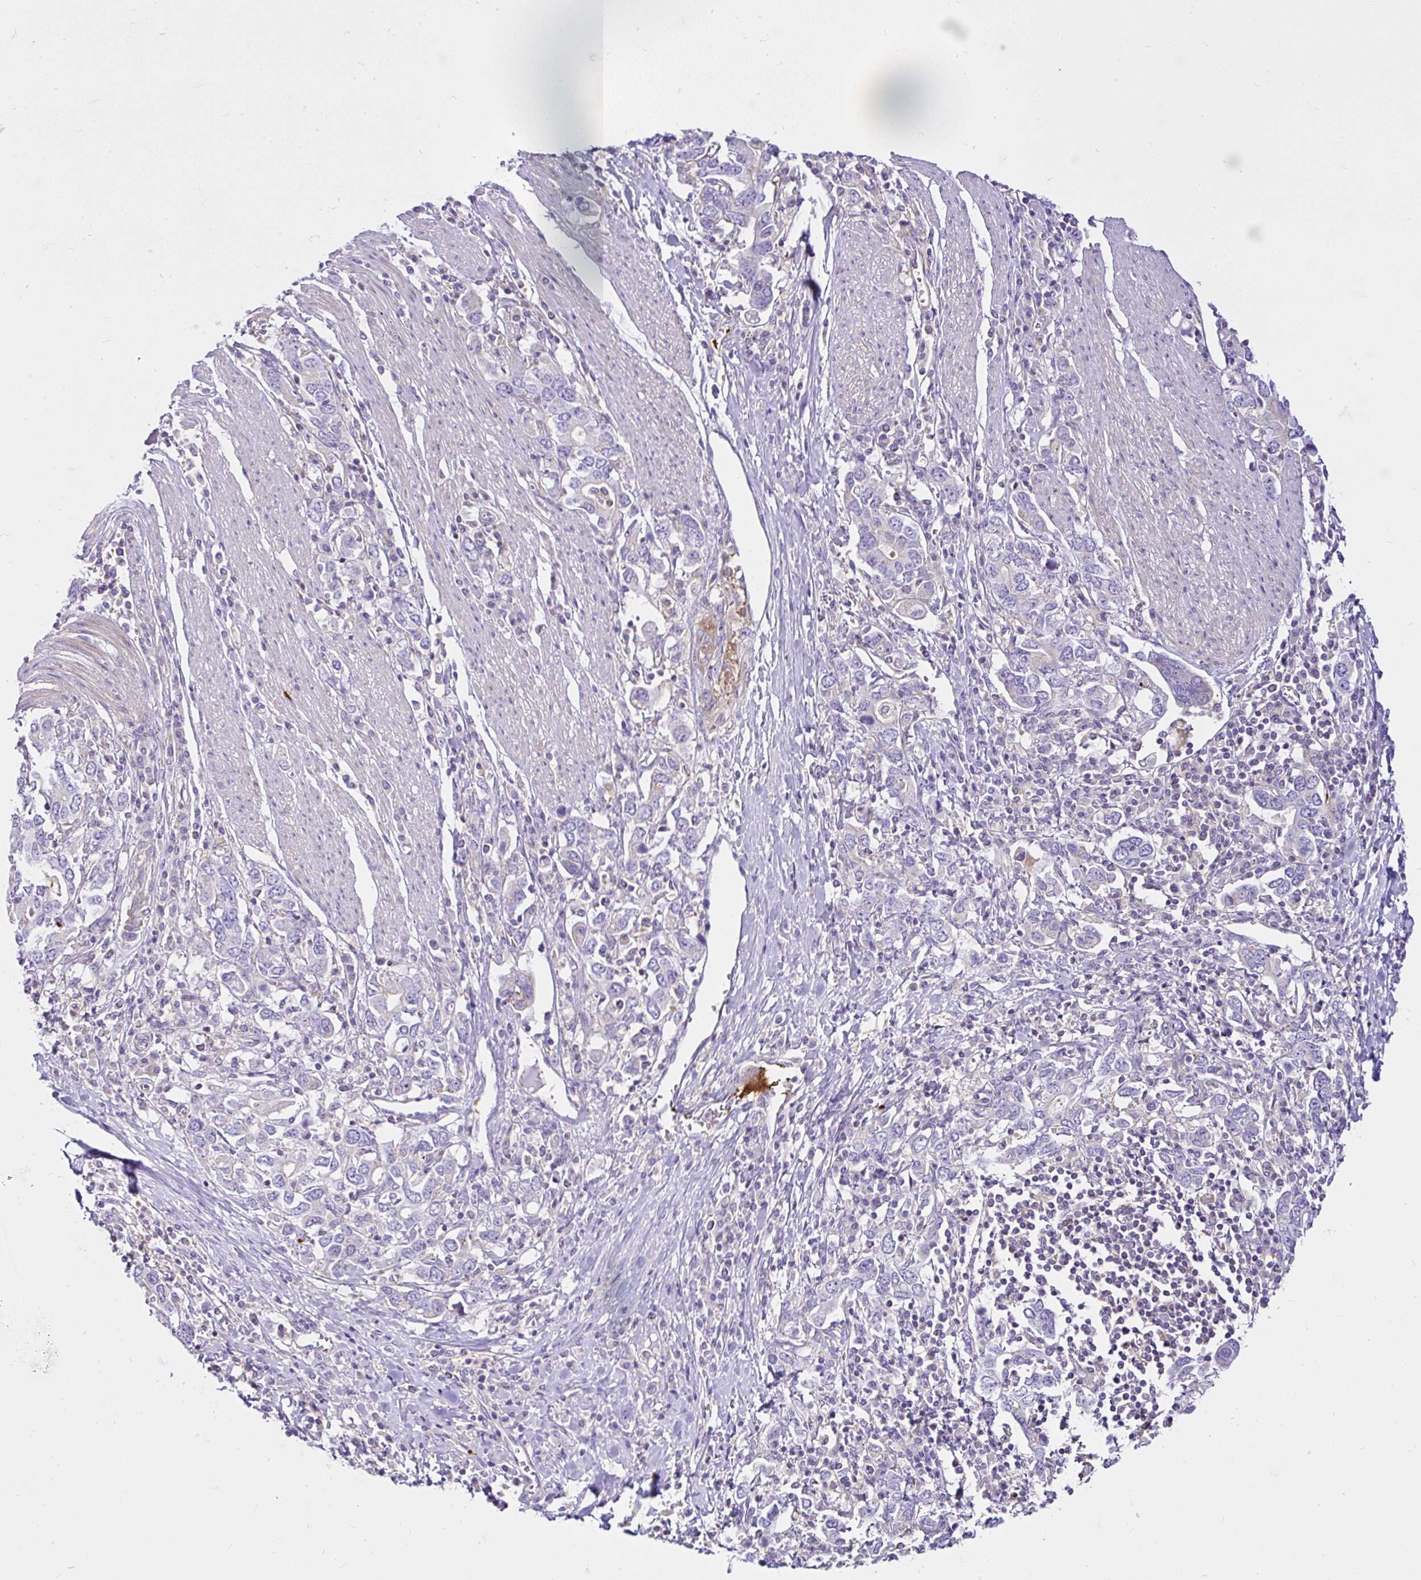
{"staining": {"intensity": "negative", "quantity": "none", "location": "none"}, "tissue": "stomach cancer", "cell_type": "Tumor cells", "image_type": "cancer", "snomed": [{"axis": "morphology", "description": "Adenocarcinoma, NOS"}, {"axis": "topography", "description": "Stomach, upper"}, {"axis": "topography", "description": "Stomach"}], "caption": "Photomicrograph shows no significant protein positivity in tumor cells of stomach cancer.", "gene": "CCDC142", "patient": {"sex": "male", "age": 62}}